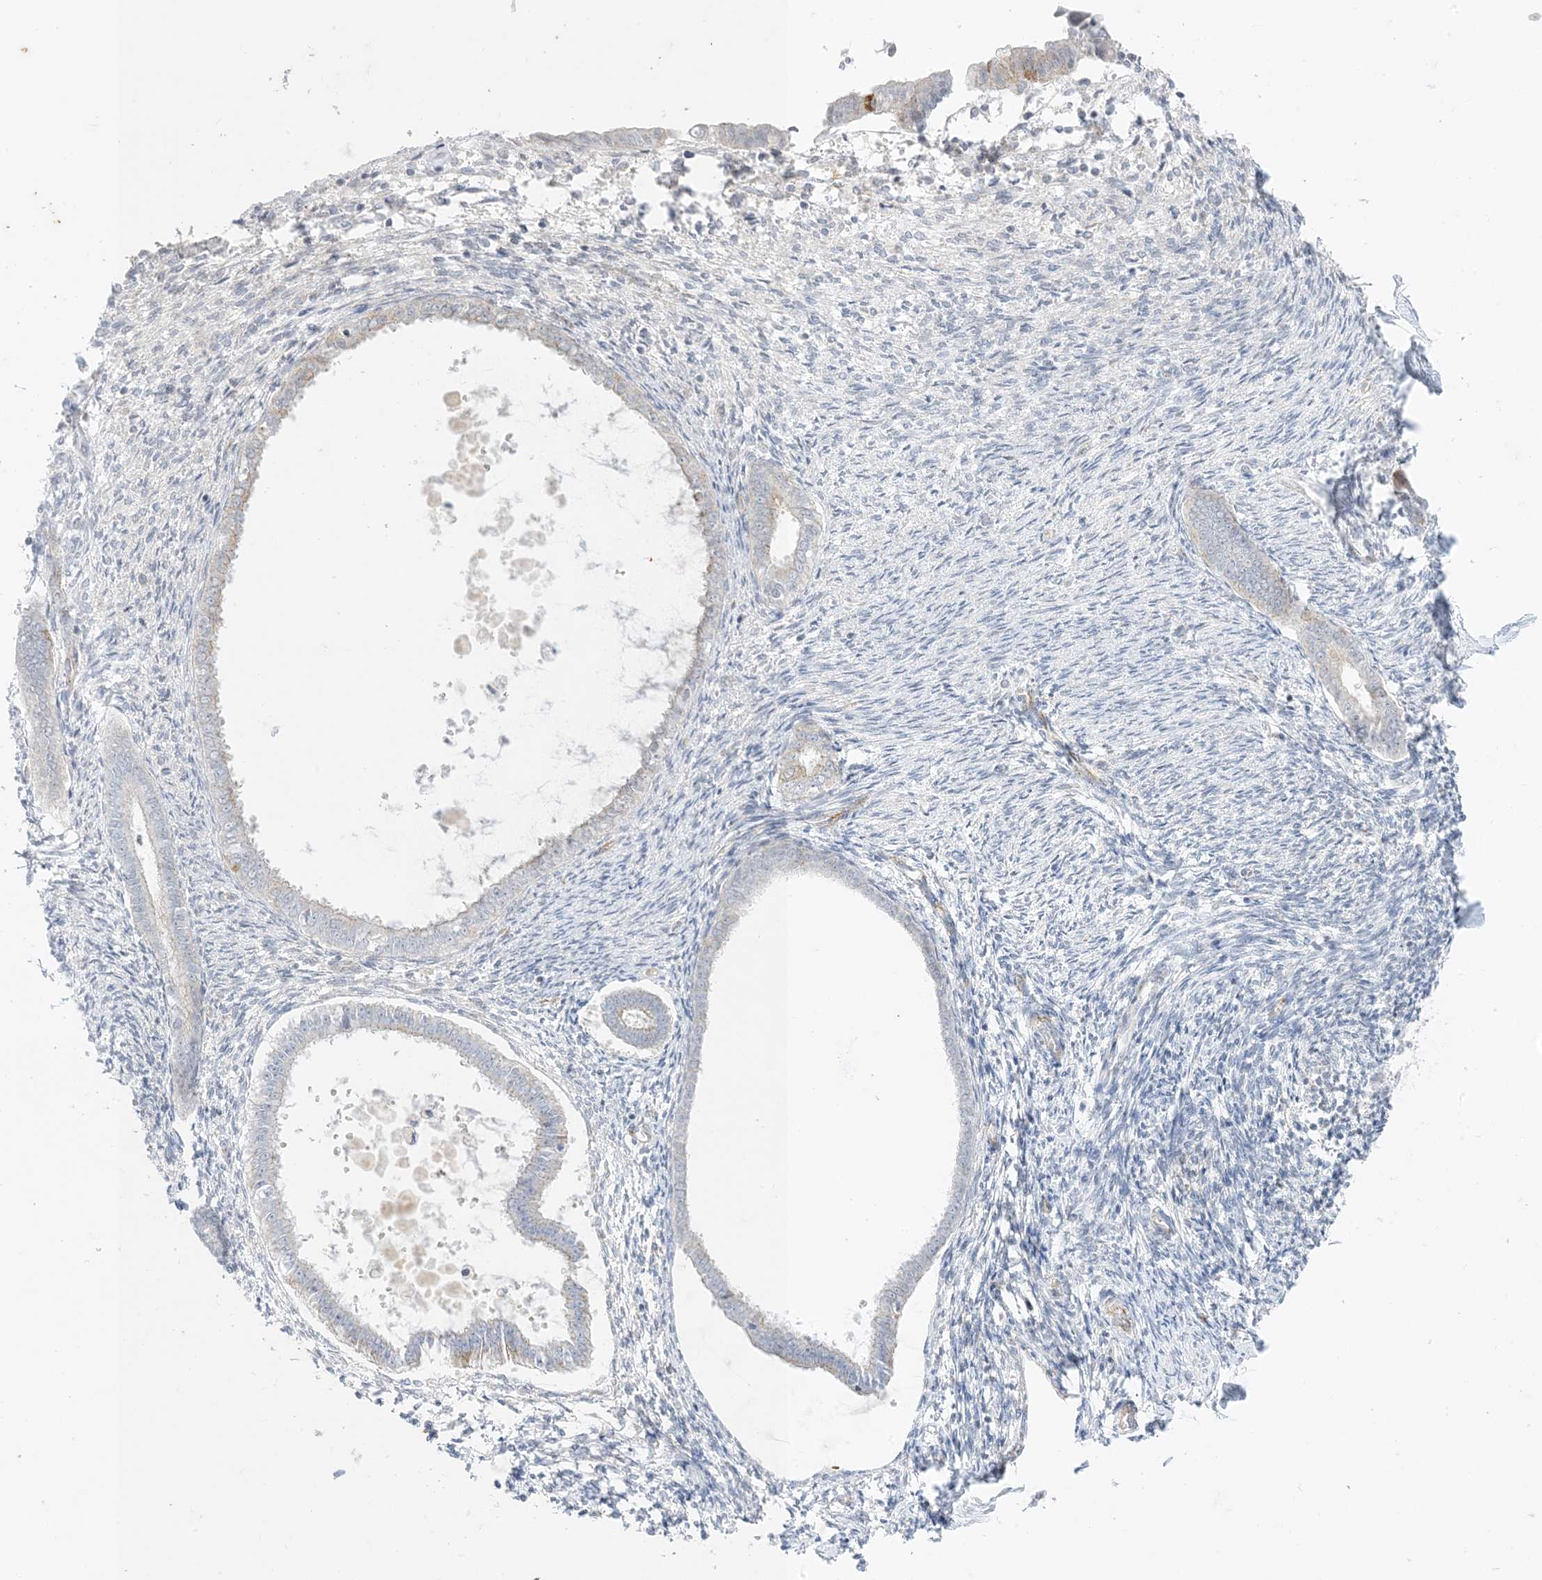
{"staining": {"intensity": "negative", "quantity": "none", "location": "none"}, "tissue": "endometrium", "cell_type": "Cells in endometrial stroma", "image_type": "normal", "snomed": [{"axis": "morphology", "description": "Normal tissue, NOS"}, {"axis": "topography", "description": "Endometrium"}], "caption": "IHC histopathology image of normal human endometrium stained for a protein (brown), which reveals no positivity in cells in endometrial stroma. Brightfield microscopy of immunohistochemistry stained with DAB (brown) and hematoxylin (blue), captured at high magnification.", "gene": "RAC1", "patient": {"sex": "female", "age": 56}}